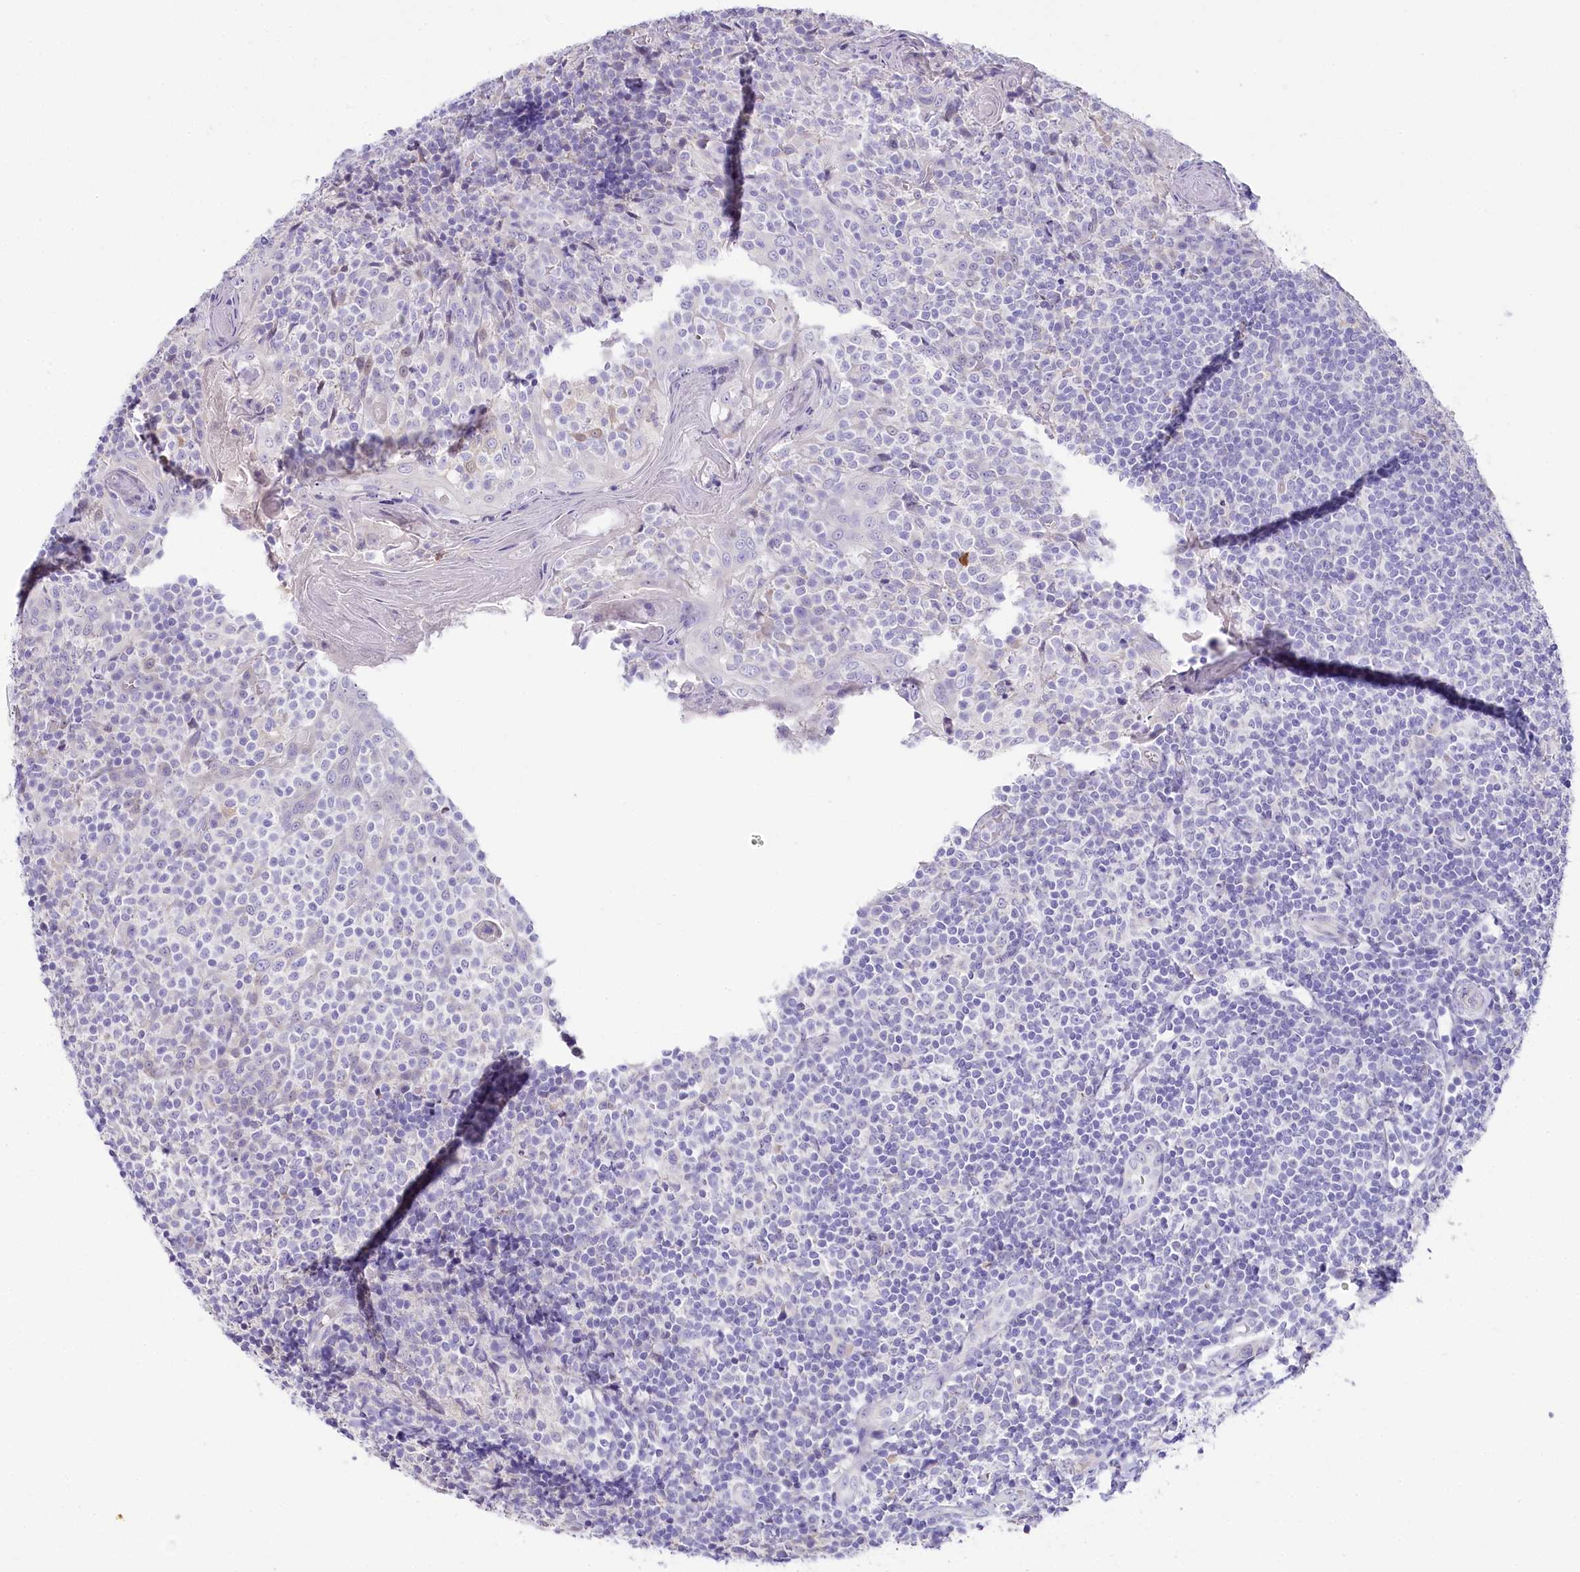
{"staining": {"intensity": "negative", "quantity": "none", "location": "none"}, "tissue": "tonsil", "cell_type": "Germinal center cells", "image_type": "normal", "snomed": [{"axis": "morphology", "description": "Normal tissue, NOS"}, {"axis": "topography", "description": "Tonsil"}], "caption": "Germinal center cells show no significant protein staining in benign tonsil.", "gene": "MYOZ1", "patient": {"sex": "female", "age": 19}}